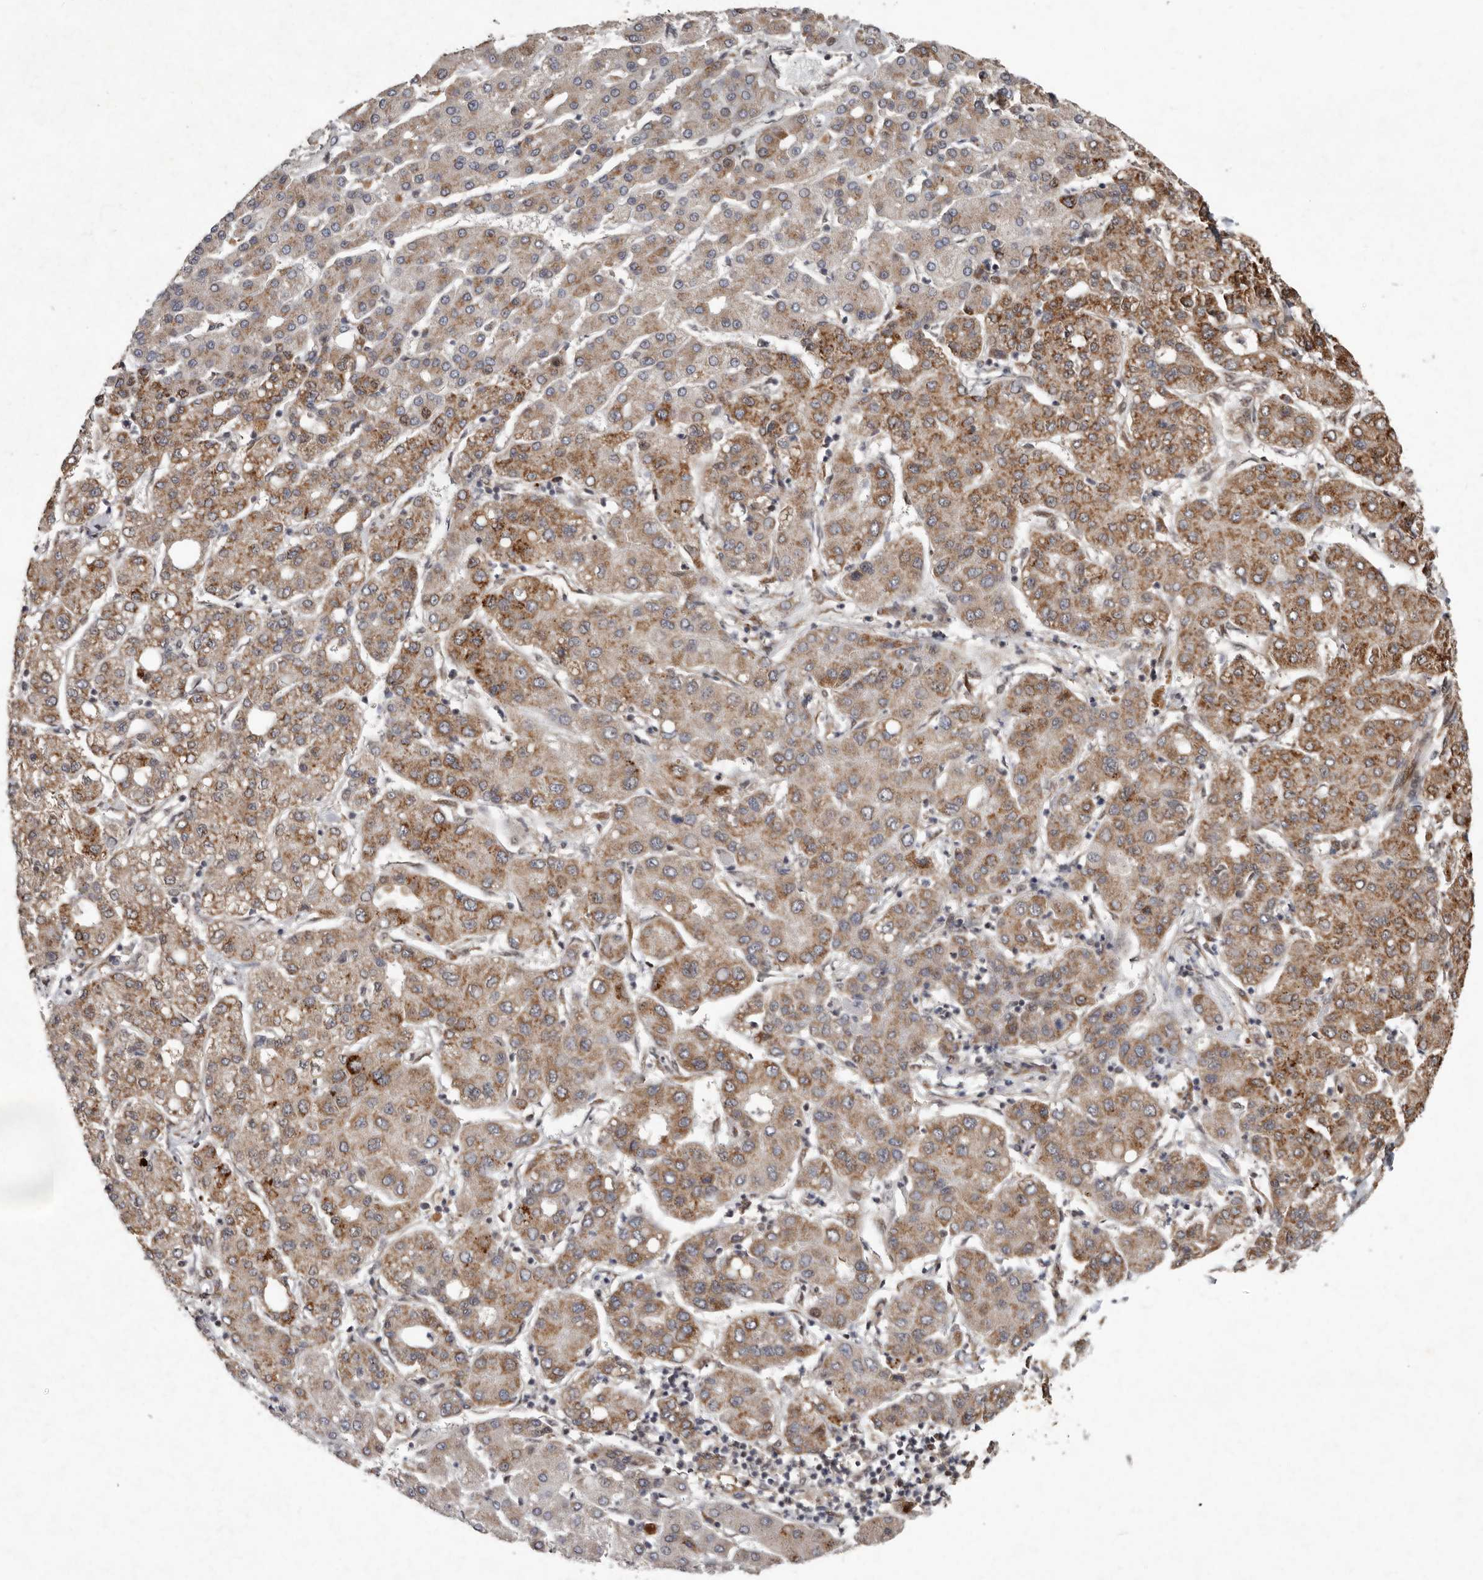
{"staining": {"intensity": "moderate", "quantity": ">75%", "location": "cytoplasmic/membranous"}, "tissue": "liver cancer", "cell_type": "Tumor cells", "image_type": "cancer", "snomed": [{"axis": "morphology", "description": "Carcinoma, Hepatocellular, NOS"}, {"axis": "topography", "description": "Liver"}], "caption": "Protein analysis of liver cancer tissue reveals moderate cytoplasmic/membranous positivity in about >75% of tumor cells.", "gene": "LRGUK", "patient": {"sex": "male", "age": 65}}